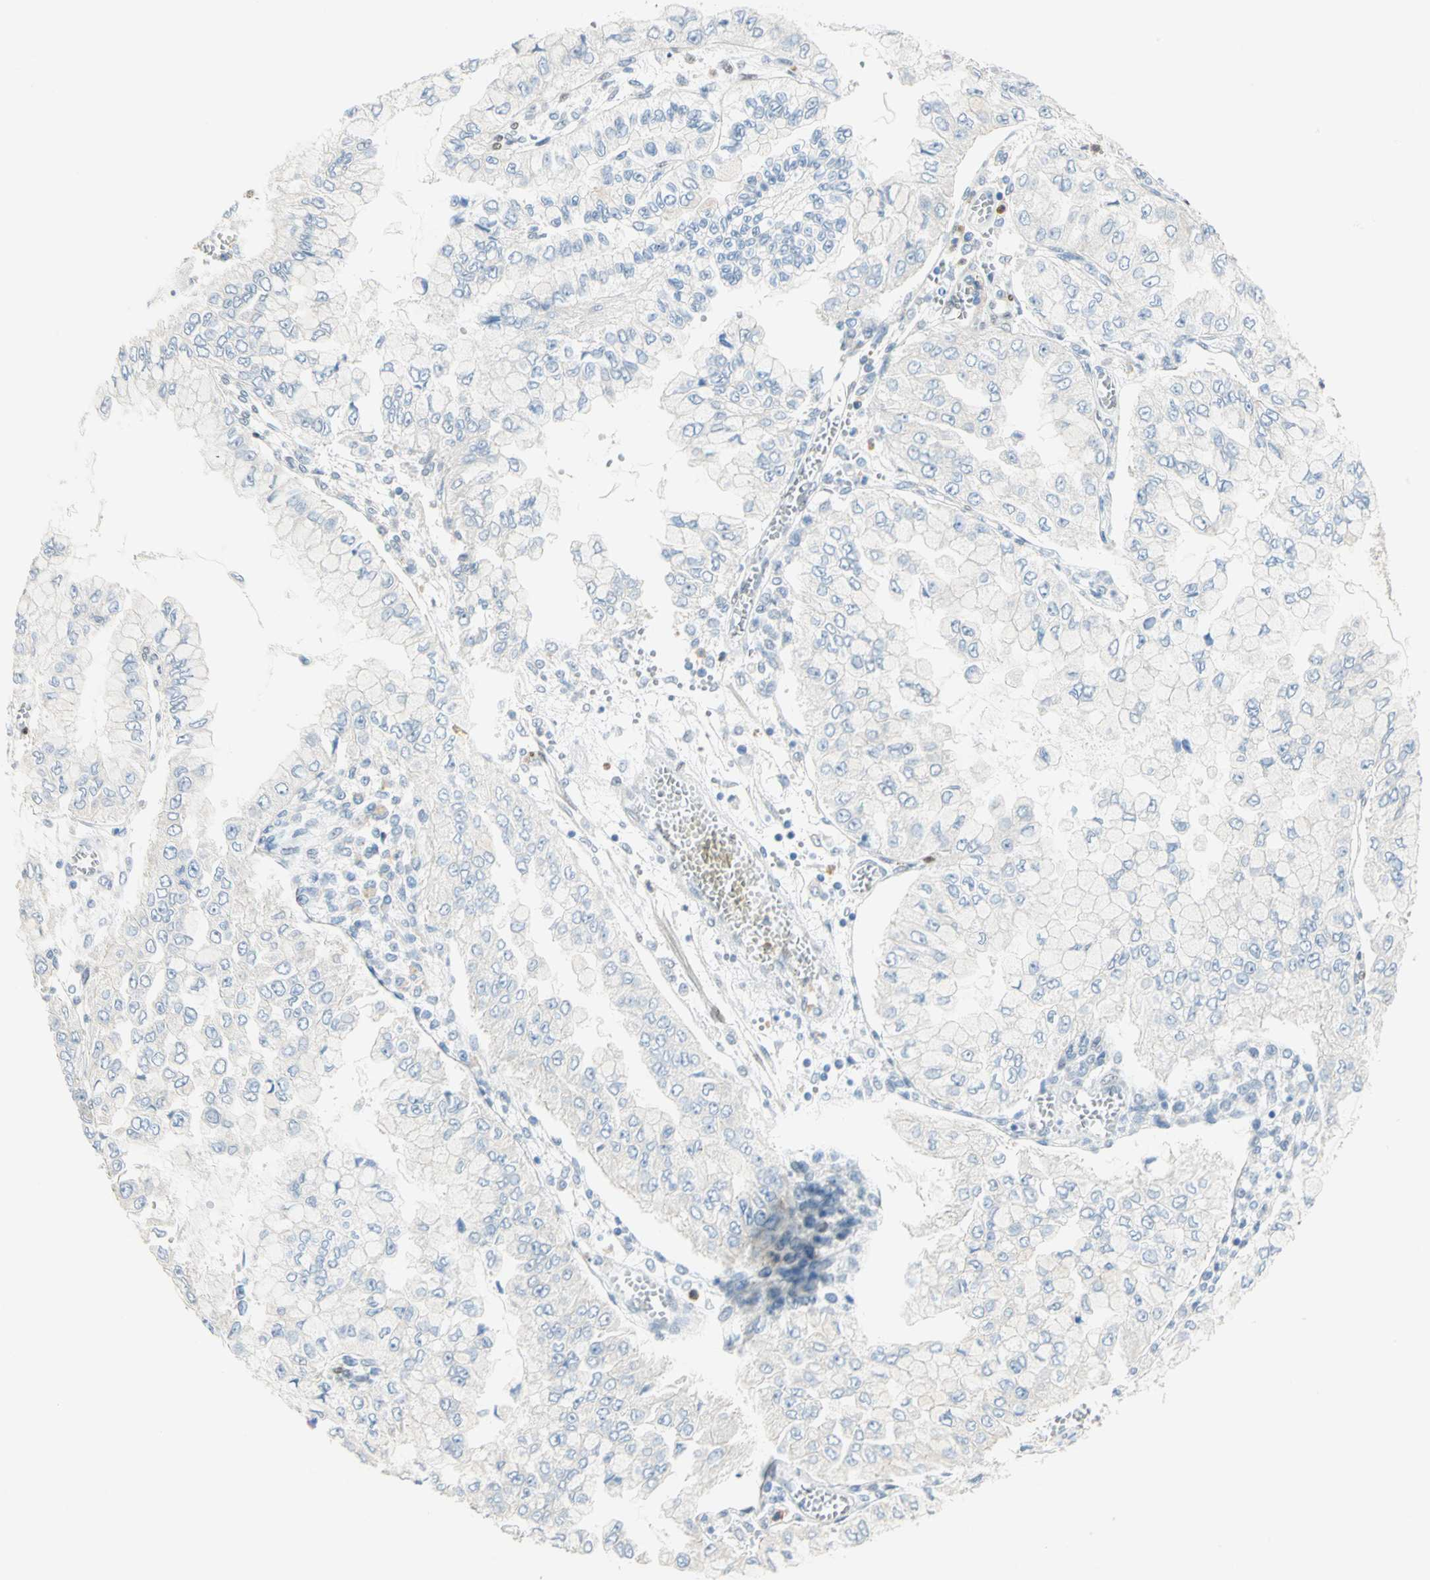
{"staining": {"intensity": "negative", "quantity": "none", "location": "none"}, "tissue": "liver cancer", "cell_type": "Tumor cells", "image_type": "cancer", "snomed": [{"axis": "morphology", "description": "Cholangiocarcinoma"}, {"axis": "topography", "description": "Liver"}], "caption": "Immunohistochemistry (IHC) of liver cancer (cholangiocarcinoma) displays no expression in tumor cells.", "gene": "RBFOX2", "patient": {"sex": "female", "age": 79}}